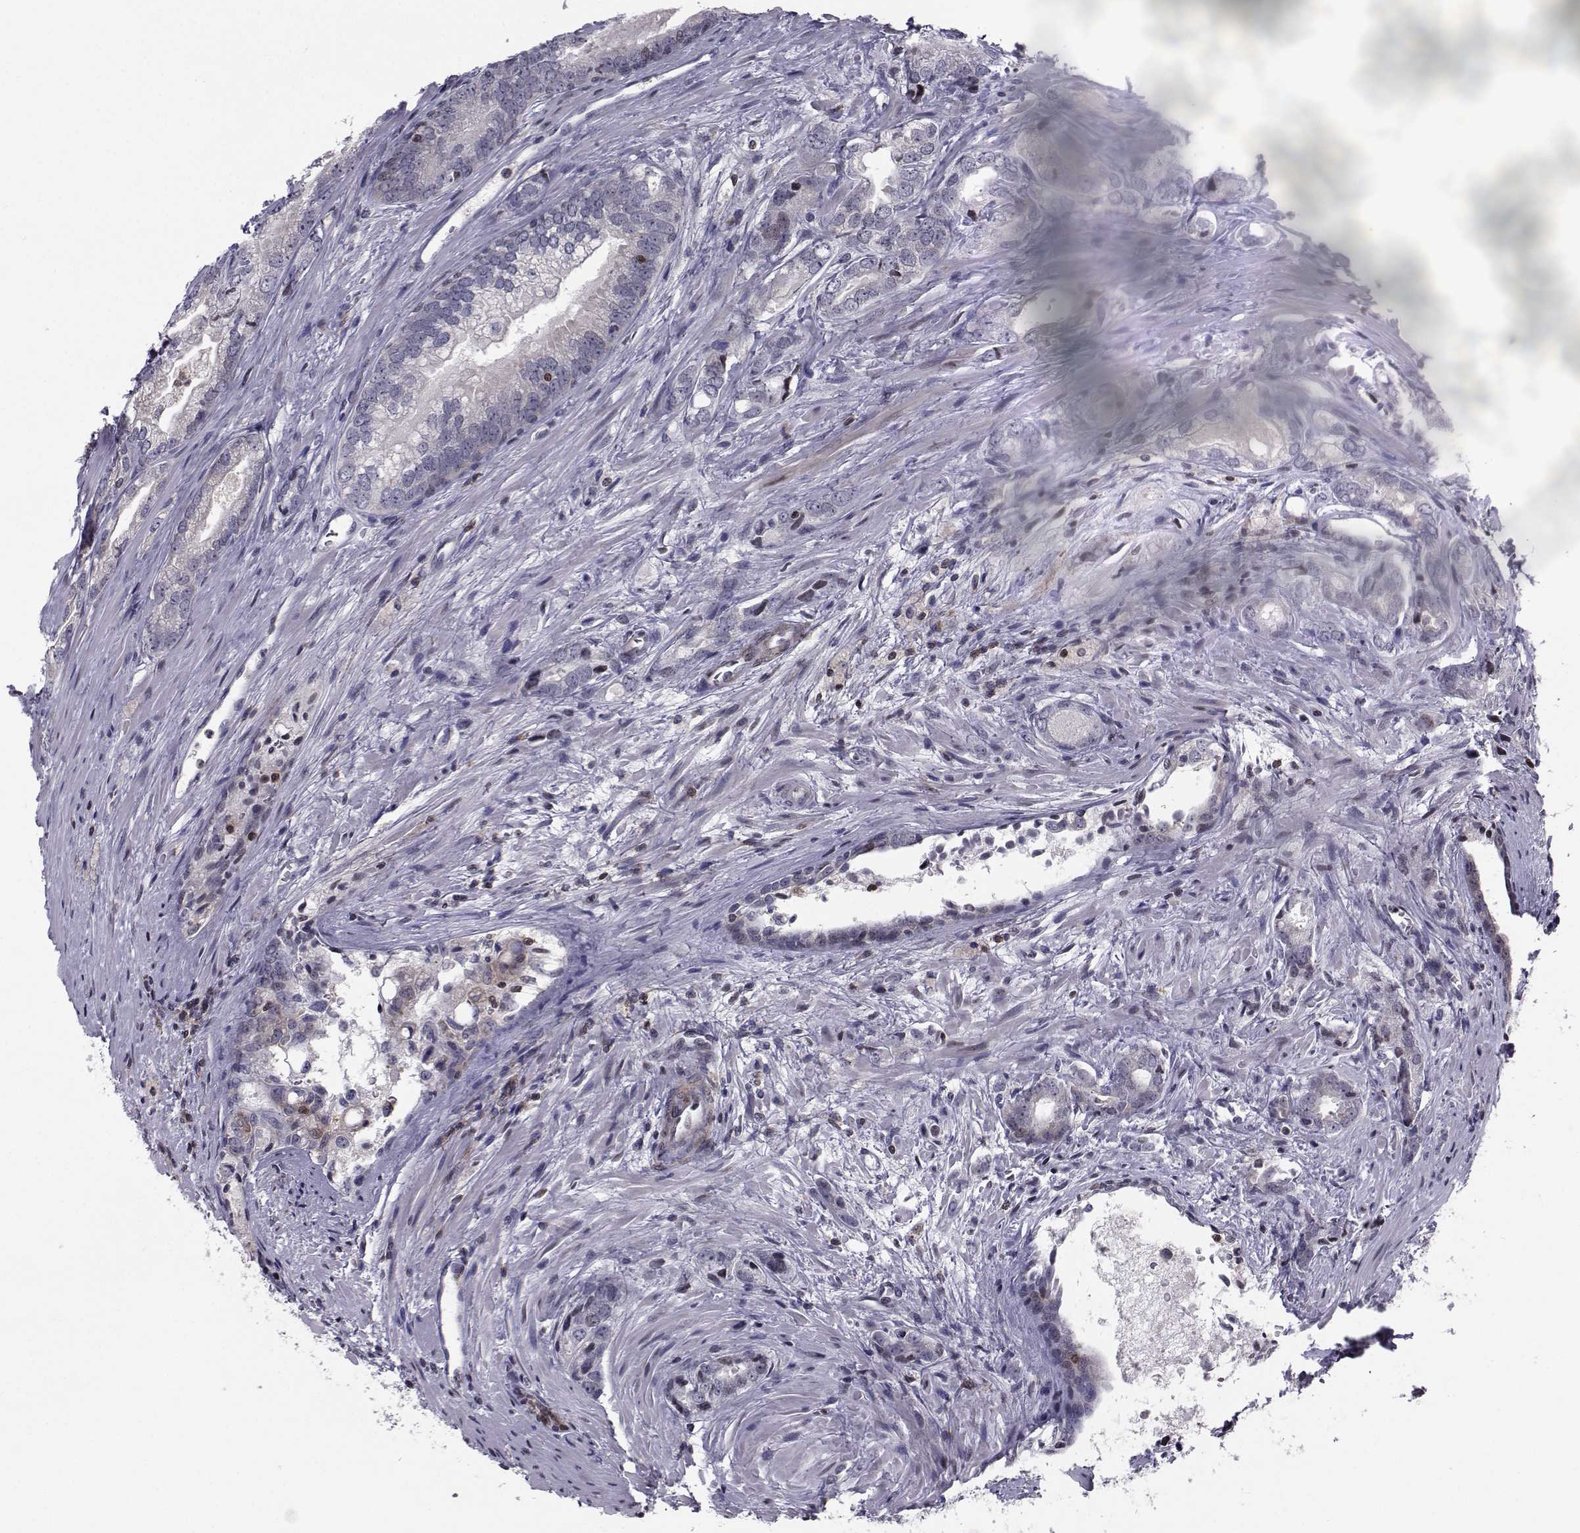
{"staining": {"intensity": "negative", "quantity": "none", "location": "none"}, "tissue": "prostate cancer", "cell_type": "Tumor cells", "image_type": "cancer", "snomed": [{"axis": "morphology", "description": "Adenocarcinoma, NOS"}, {"axis": "morphology", "description": "Adenocarcinoma, High grade"}, {"axis": "topography", "description": "Prostate"}], "caption": "The photomicrograph exhibits no significant expression in tumor cells of adenocarcinoma (prostate).", "gene": "PCP4L1", "patient": {"sex": "male", "age": 70}}